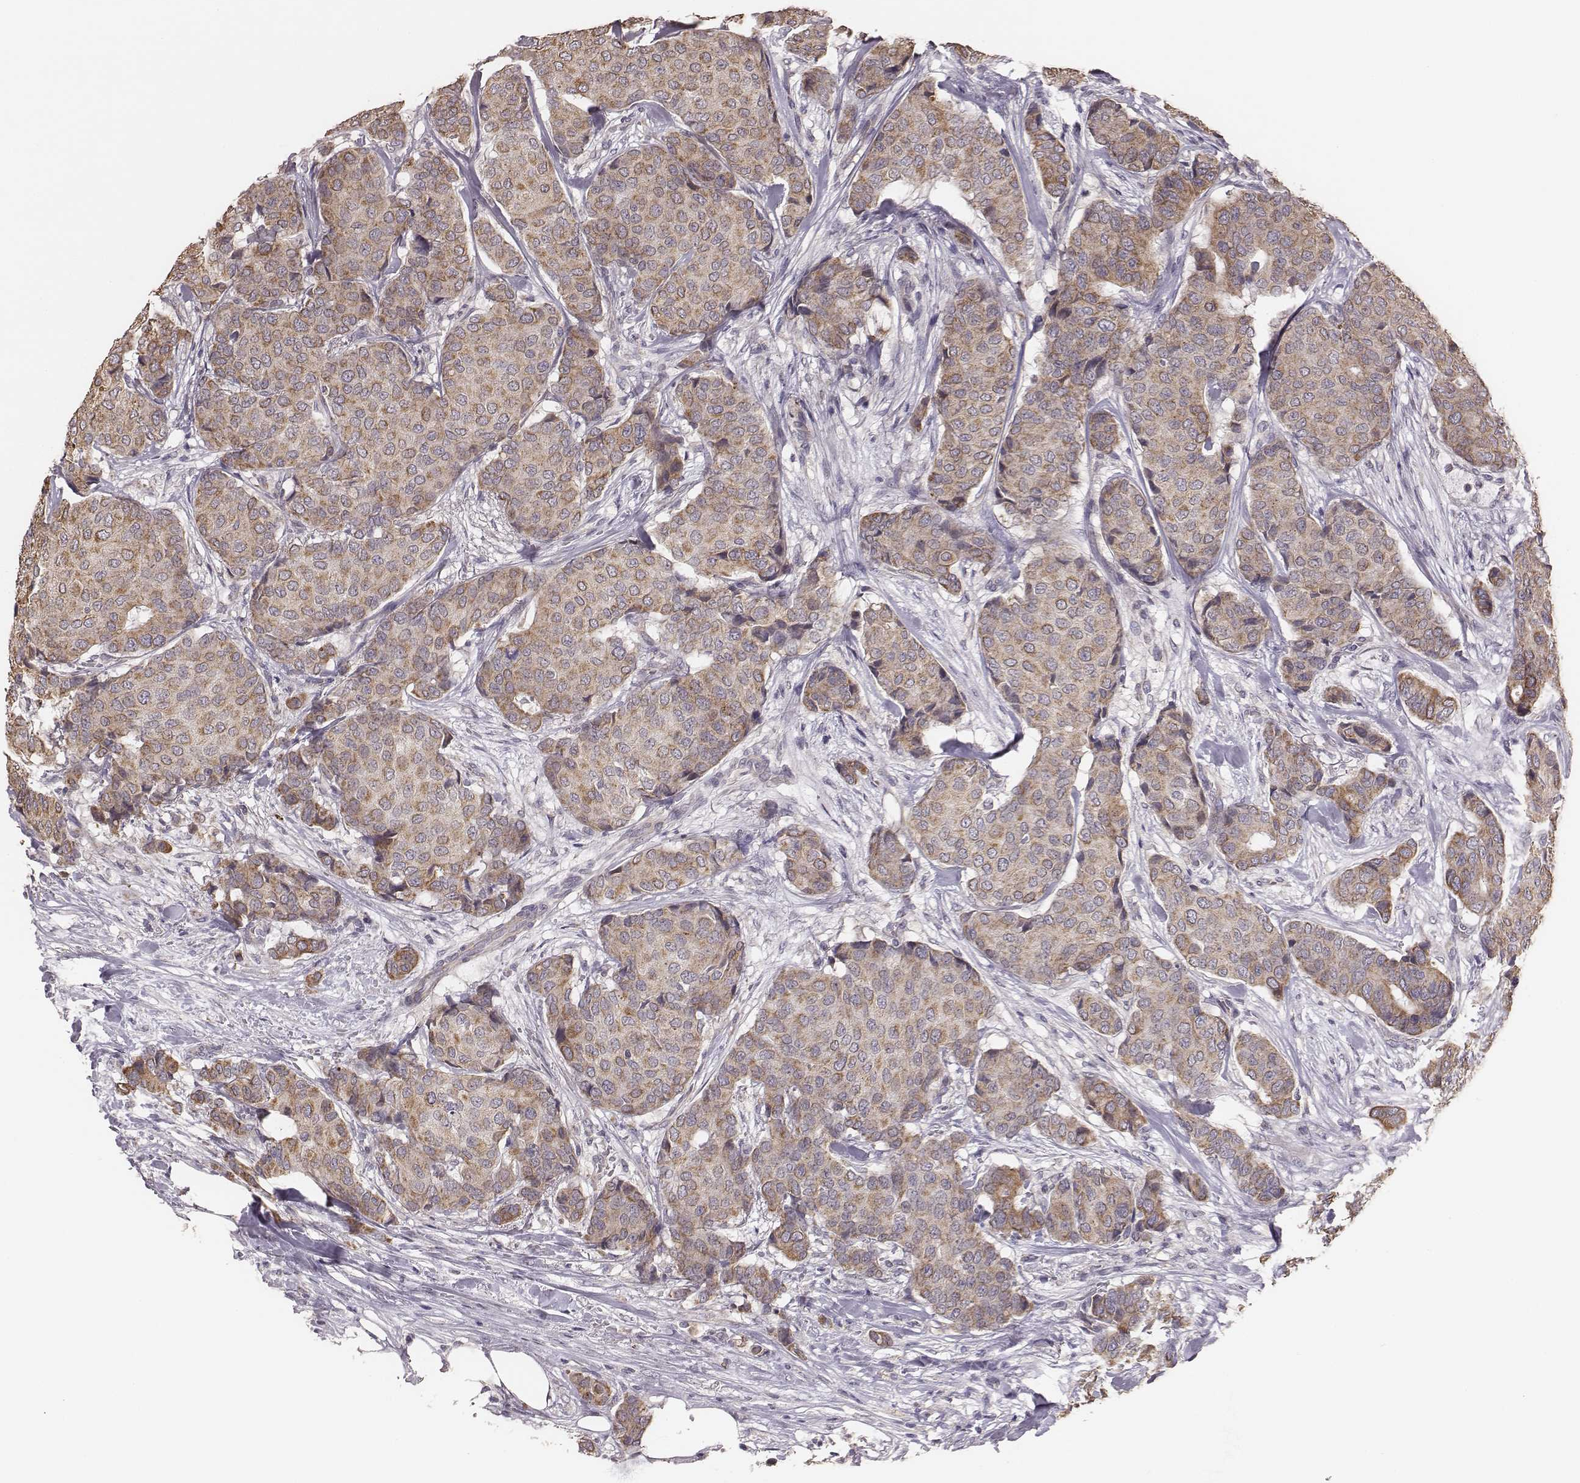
{"staining": {"intensity": "weak", "quantity": ">75%", "location": "cytoplasmic/membranous"}, "tissue": "breast cancer", "cell_type": "Tumor cells", "image_type": "cancer", "snomed": [{"axis": "morphology", "description": "Duct carcinoma"}, {"axis": "topography", "description": "Breast"}], "caption": "A brown stain highlights weak cytoplasmic/membranous expression of a protein in human breast cancer (infiltrating ductal carcinoma) tumor cells.", "gene": "HAVCR1", "patient": {"sex": "female", "age": 75}}